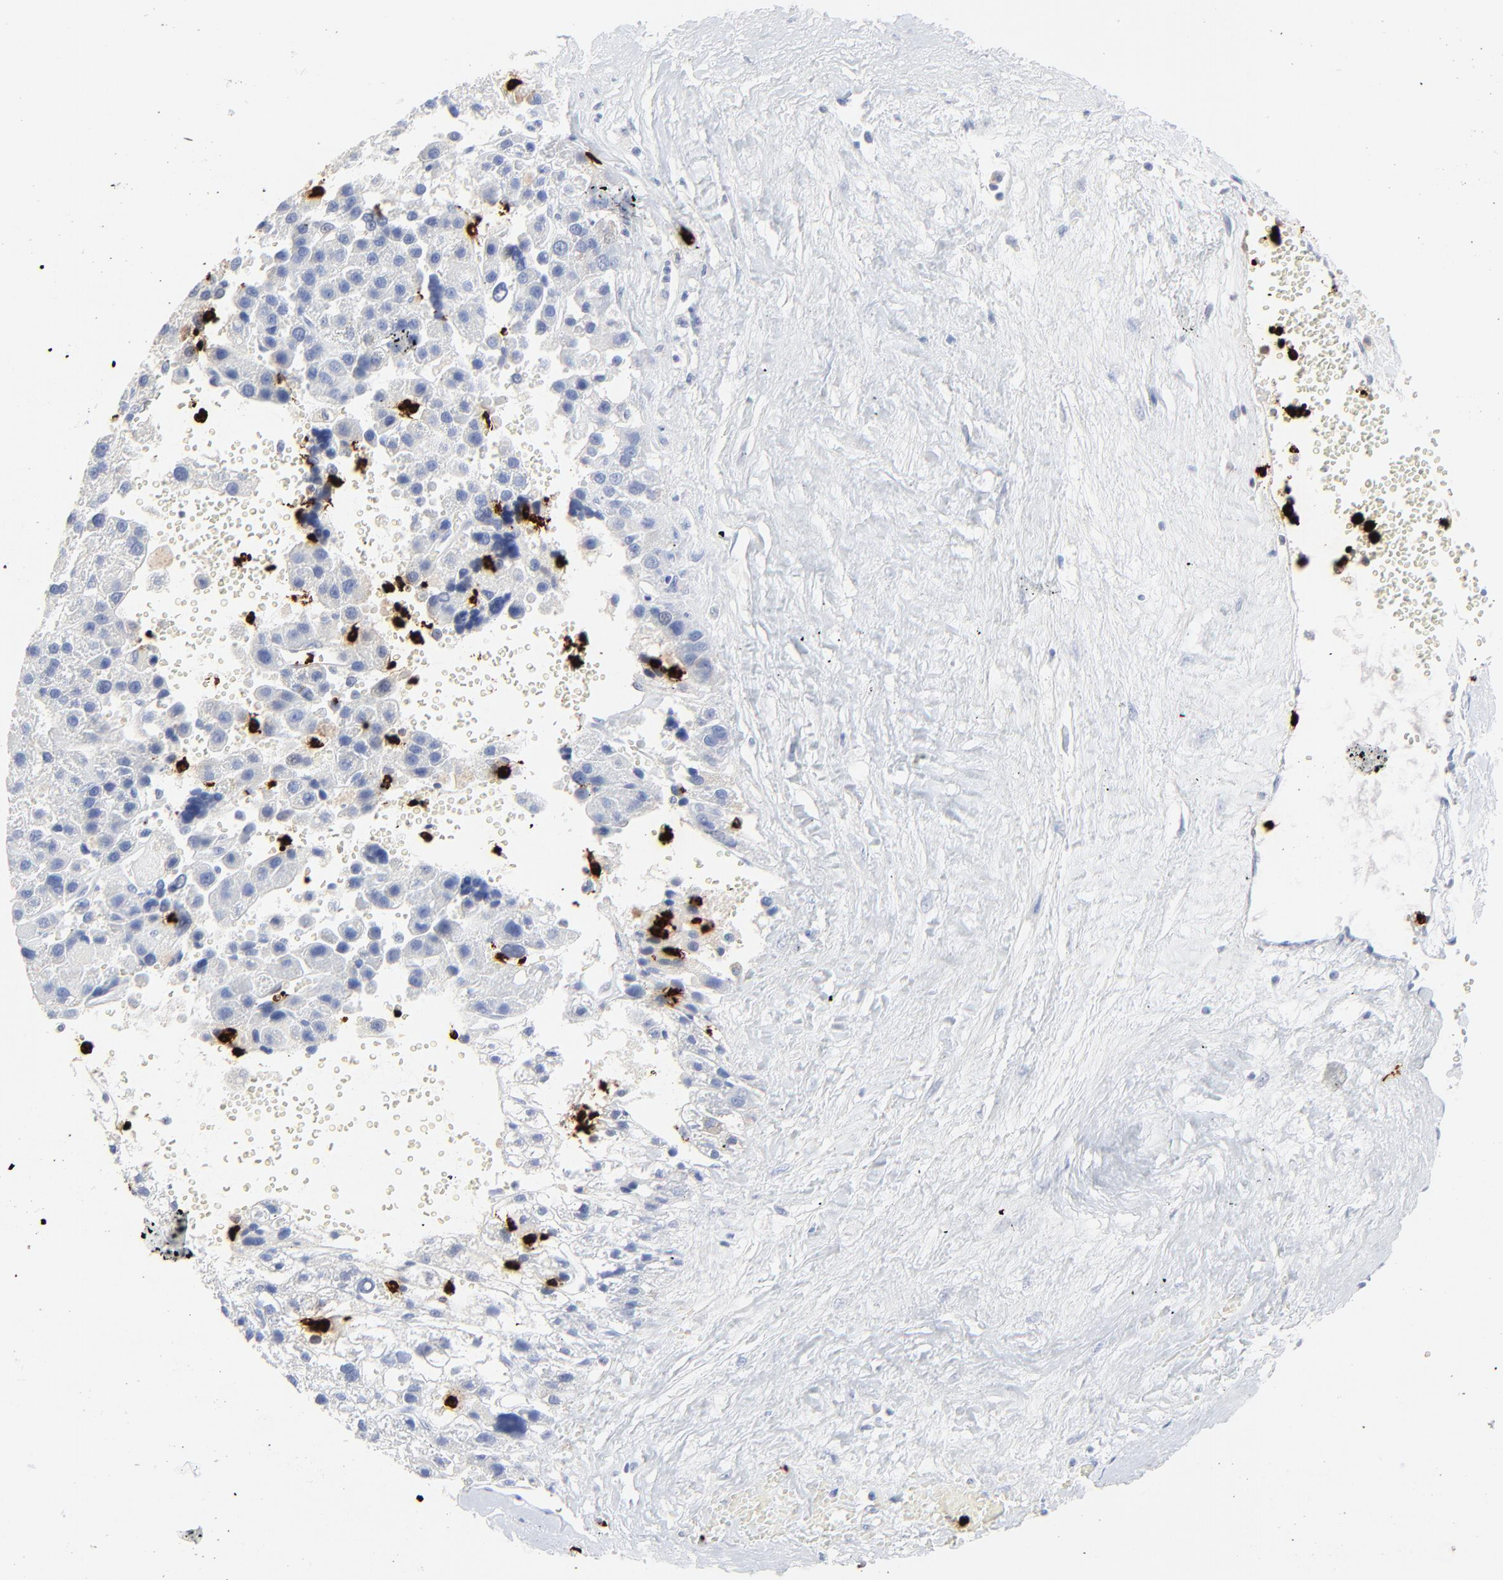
{"staining": {"intensity": "negative", "quantity": "none", "location": "none"}, "tissue": "liver cancer", "cell_type": "Tumor cells", "image_type": "cancer", "snomed": [{"axis": "morphology", "description": "Carcinoma, Hepatocellular, NOS"}, {"axis": "topography", "description": "Liver"}], "caption": "Immunohistochemistry of human liver hepatocellular carcinoma reveals no expression in tumor cells.", "gene": "LCN2", "patient": {"sex": "female", "age": 85}}